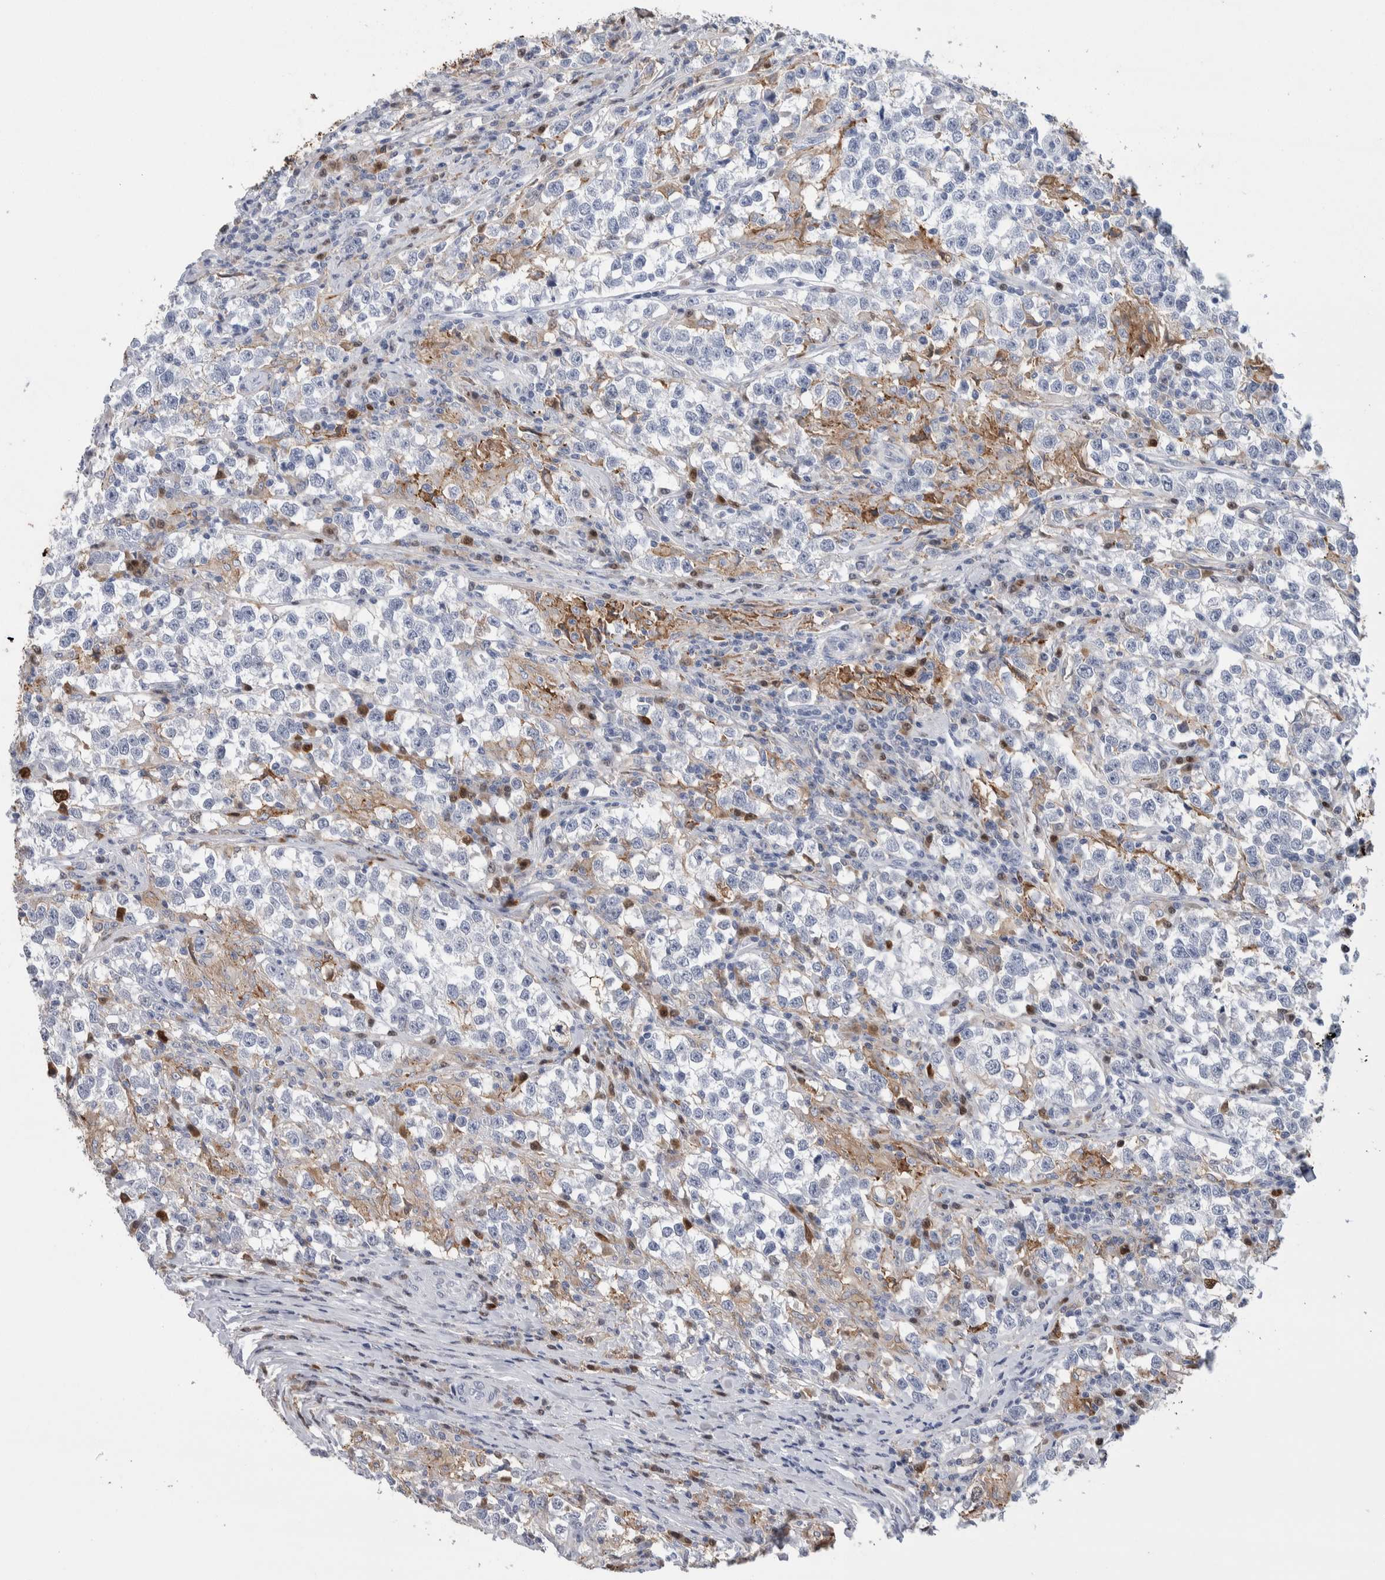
{"staining": {"intensity": "negative", "quantity": "none", "location": "none"}, "tissue": "testis cancer", "cell_type": "Tumor cells", "image_type": "cancer", "snomed": [{"axis": "morphology", "description": "Normal tissue, NOS"}, {"axis": "morphology", "description": "Seminoma, NOS"}, {"axis": "topography", "description": "Testis"}], "caption": "This is an immunohistochemistry photomicrograph of human testis cancer. There is no positivity in tumor cells.", "gene": "LURAP1L", "patient": {"sex": "male", "age": 43}}